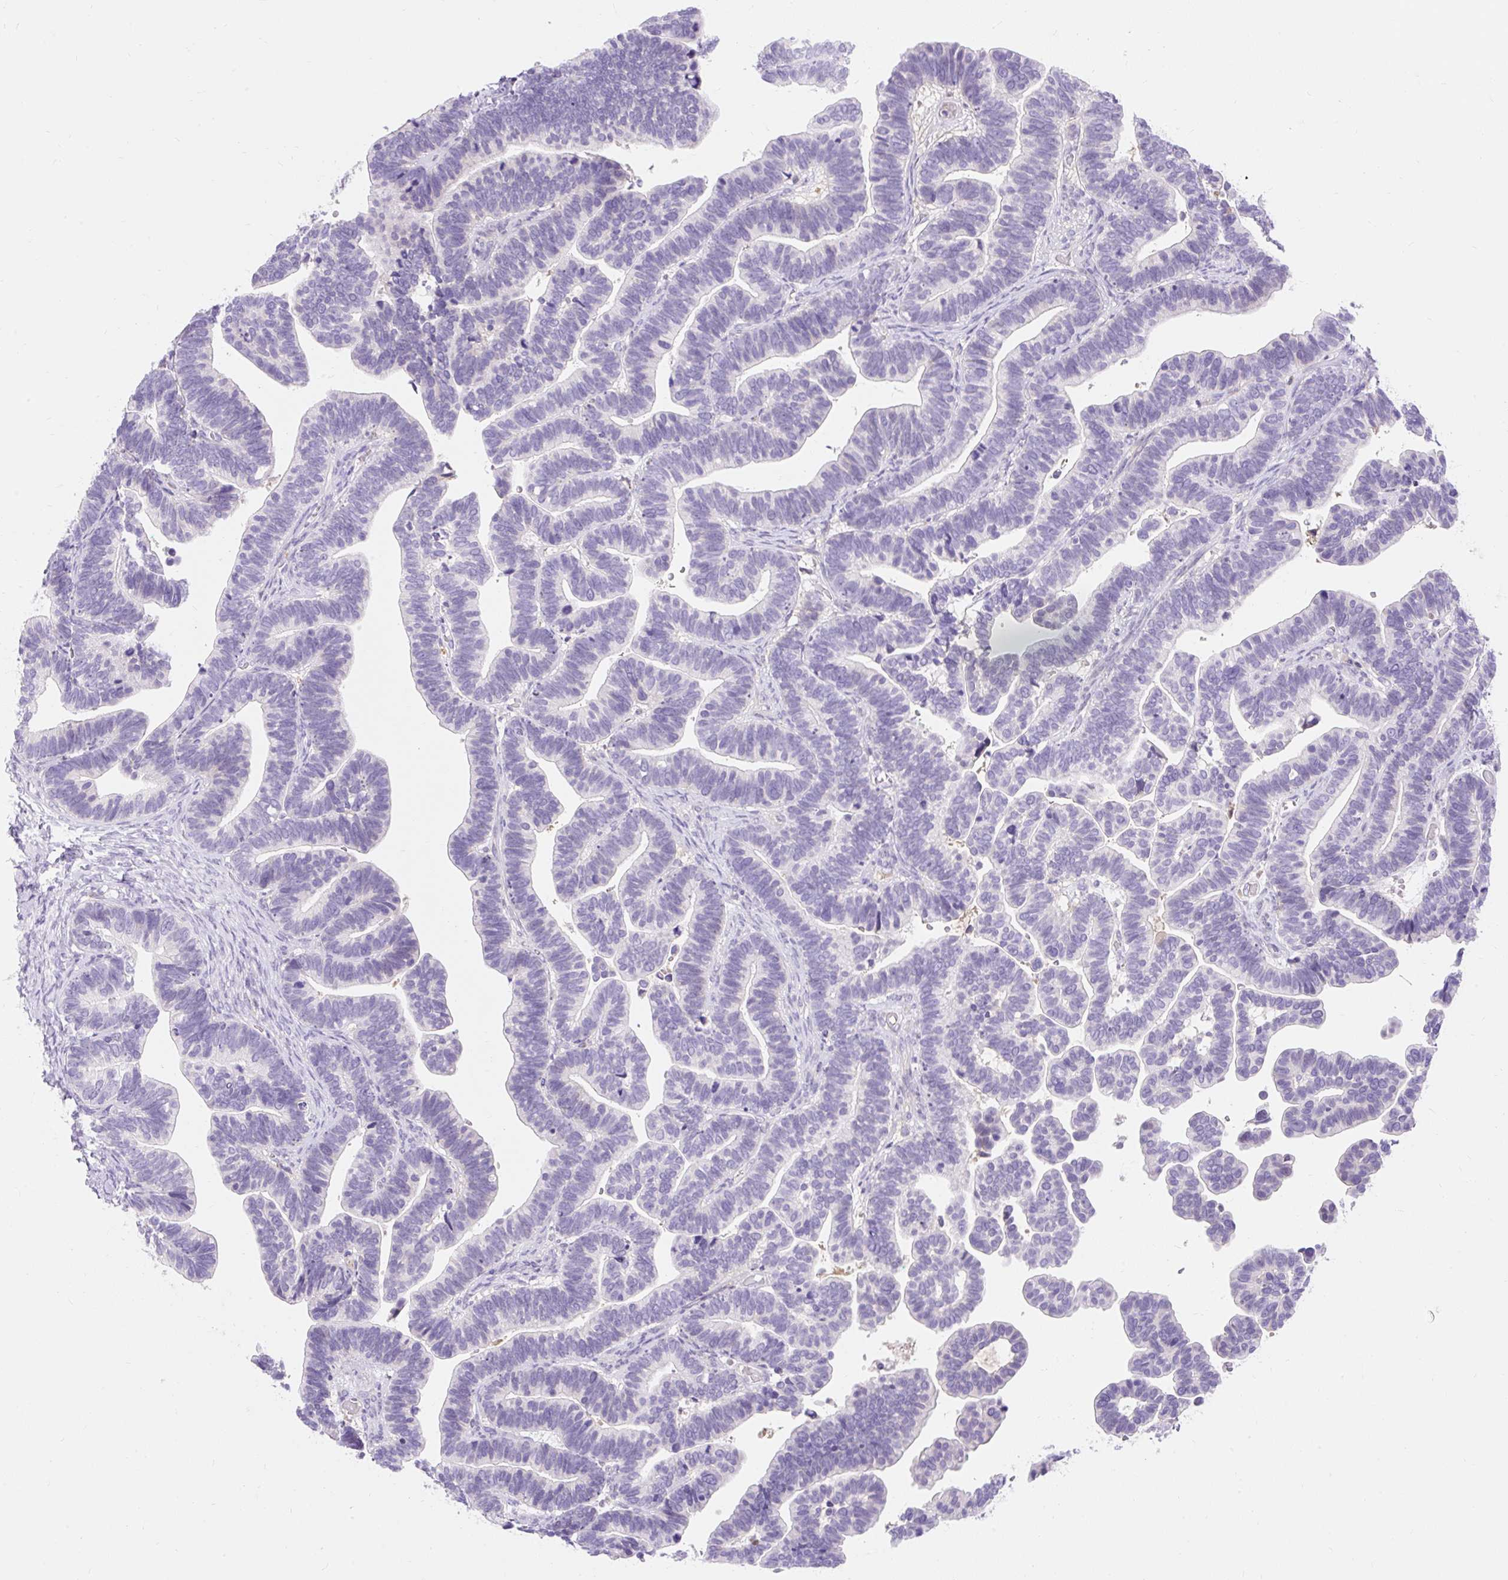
{"staining": {"intensity": "negative", "quantity": "none", "location": "none"}, "tissue": "ovarian cancer", "cell_type": "Tumor cells", "image_type": "cancer", "snomed": [{"axis": "morphology", "description": "Cystadenocarcinoma, serous, NOS"}, {"axis": "topography", "description": "Ovary"}], "caption": "A high-resolution image shows IHC staining of ovarian cancer, which reveals no significant positivity in tumor cells. (Brightfield microscopy of DAB immunohistochemistry (IHC) at high magnification).", "gene": "TMEM150C", "patient": {"sex": "female", "age": 56}}